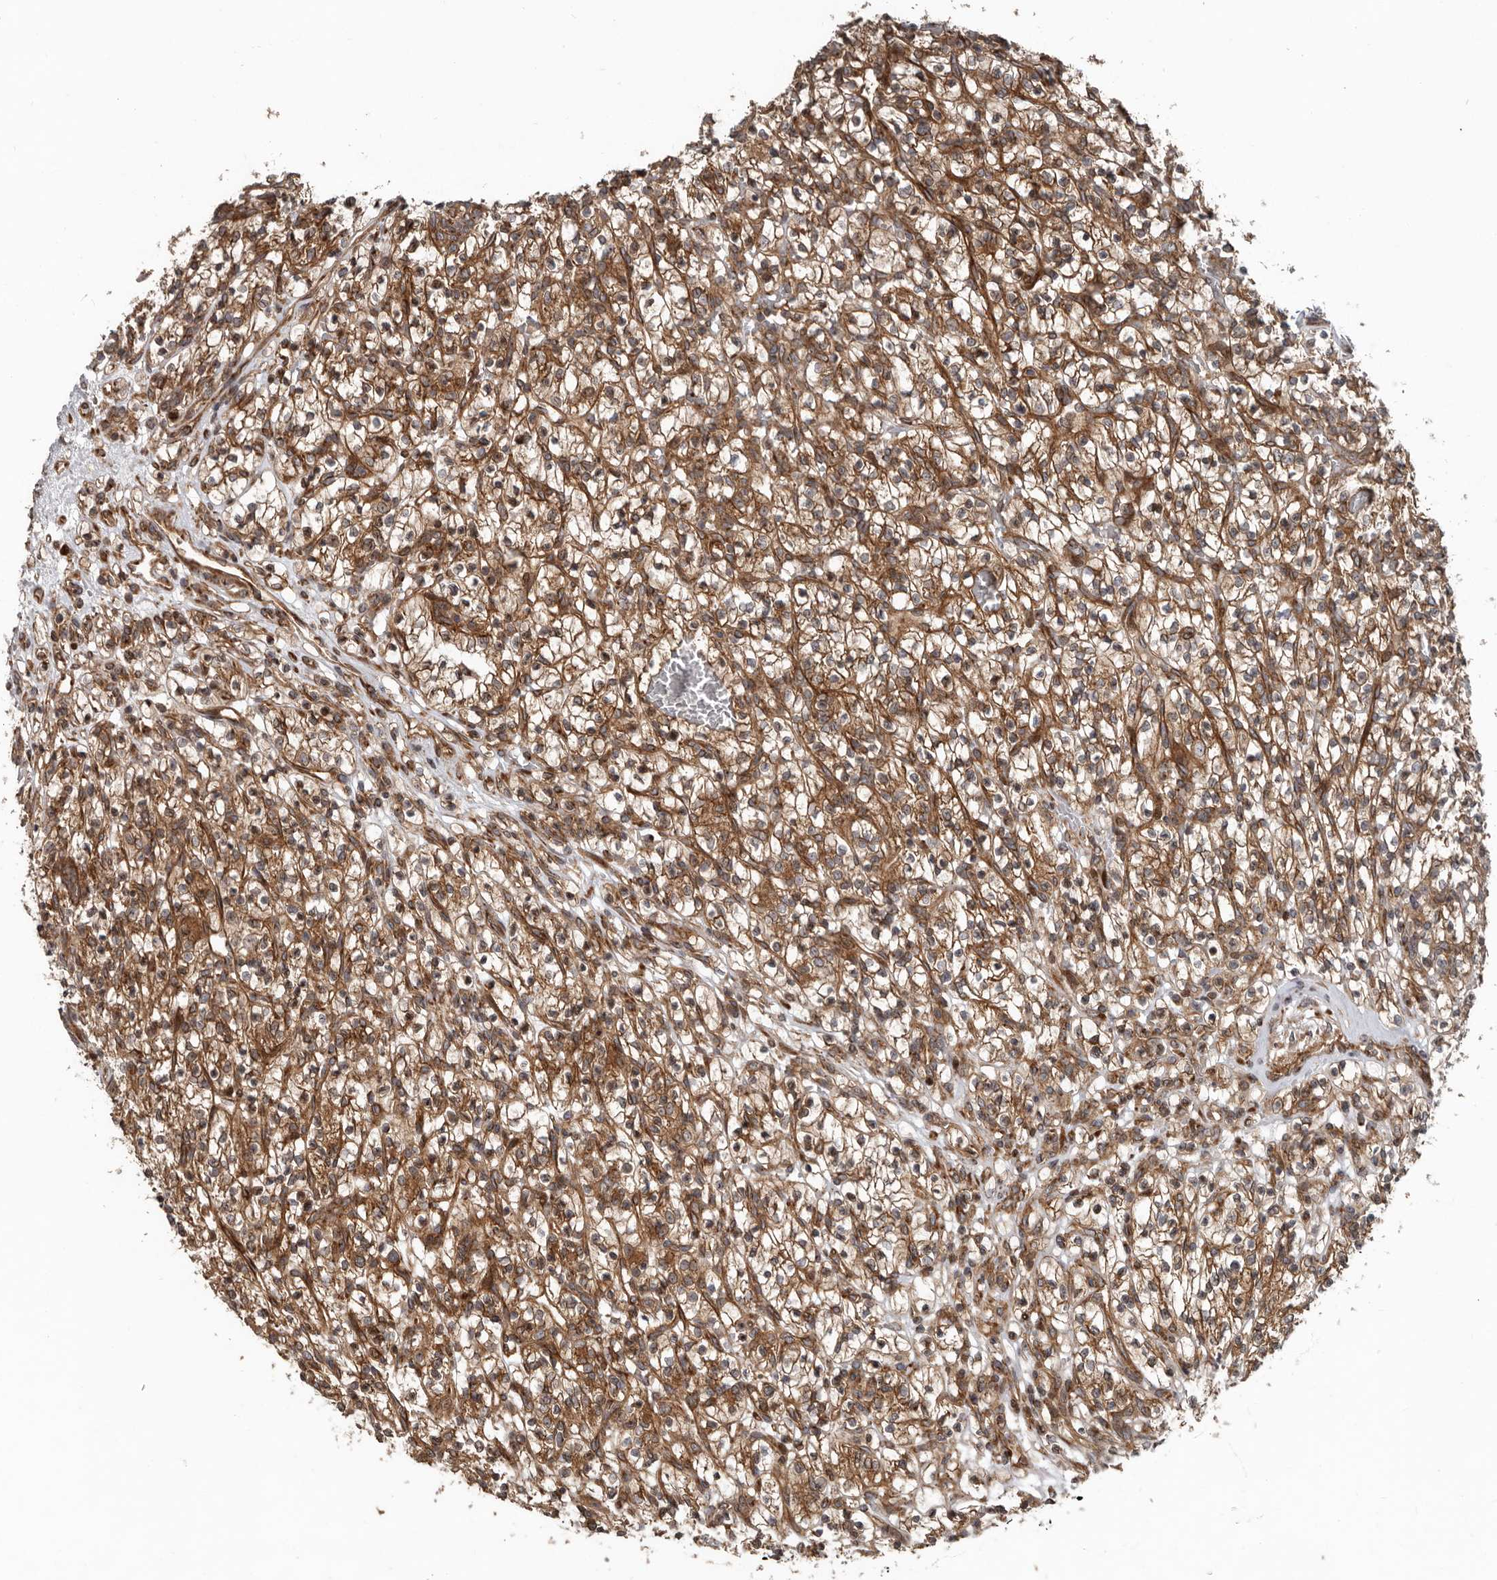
{"staining": {"intensity": "moderate", "quantity": ">75%", "location": "cytoplasmic/membranous"}, "tissue": "renal cancer", "cell_type": "Tumor cells", "image_type": "cancer", "snomed": [{"axis": "morphology", "description": "Adenocarcinoma, NOS"}, {"axis": "topography", "description": "Kidney"}], "caption": "Immunohistochemical staining of human renal cancer (adenocarcinoma) shows medium levels of moderate cytoplasmic/membranous protein expression in approximately >75% of tumor cells. (DAB IHC, brown staining for protein, blue staining for nuclei).", "gene": "CCDC190", "patient": {"sex": "female", "age": 57}}